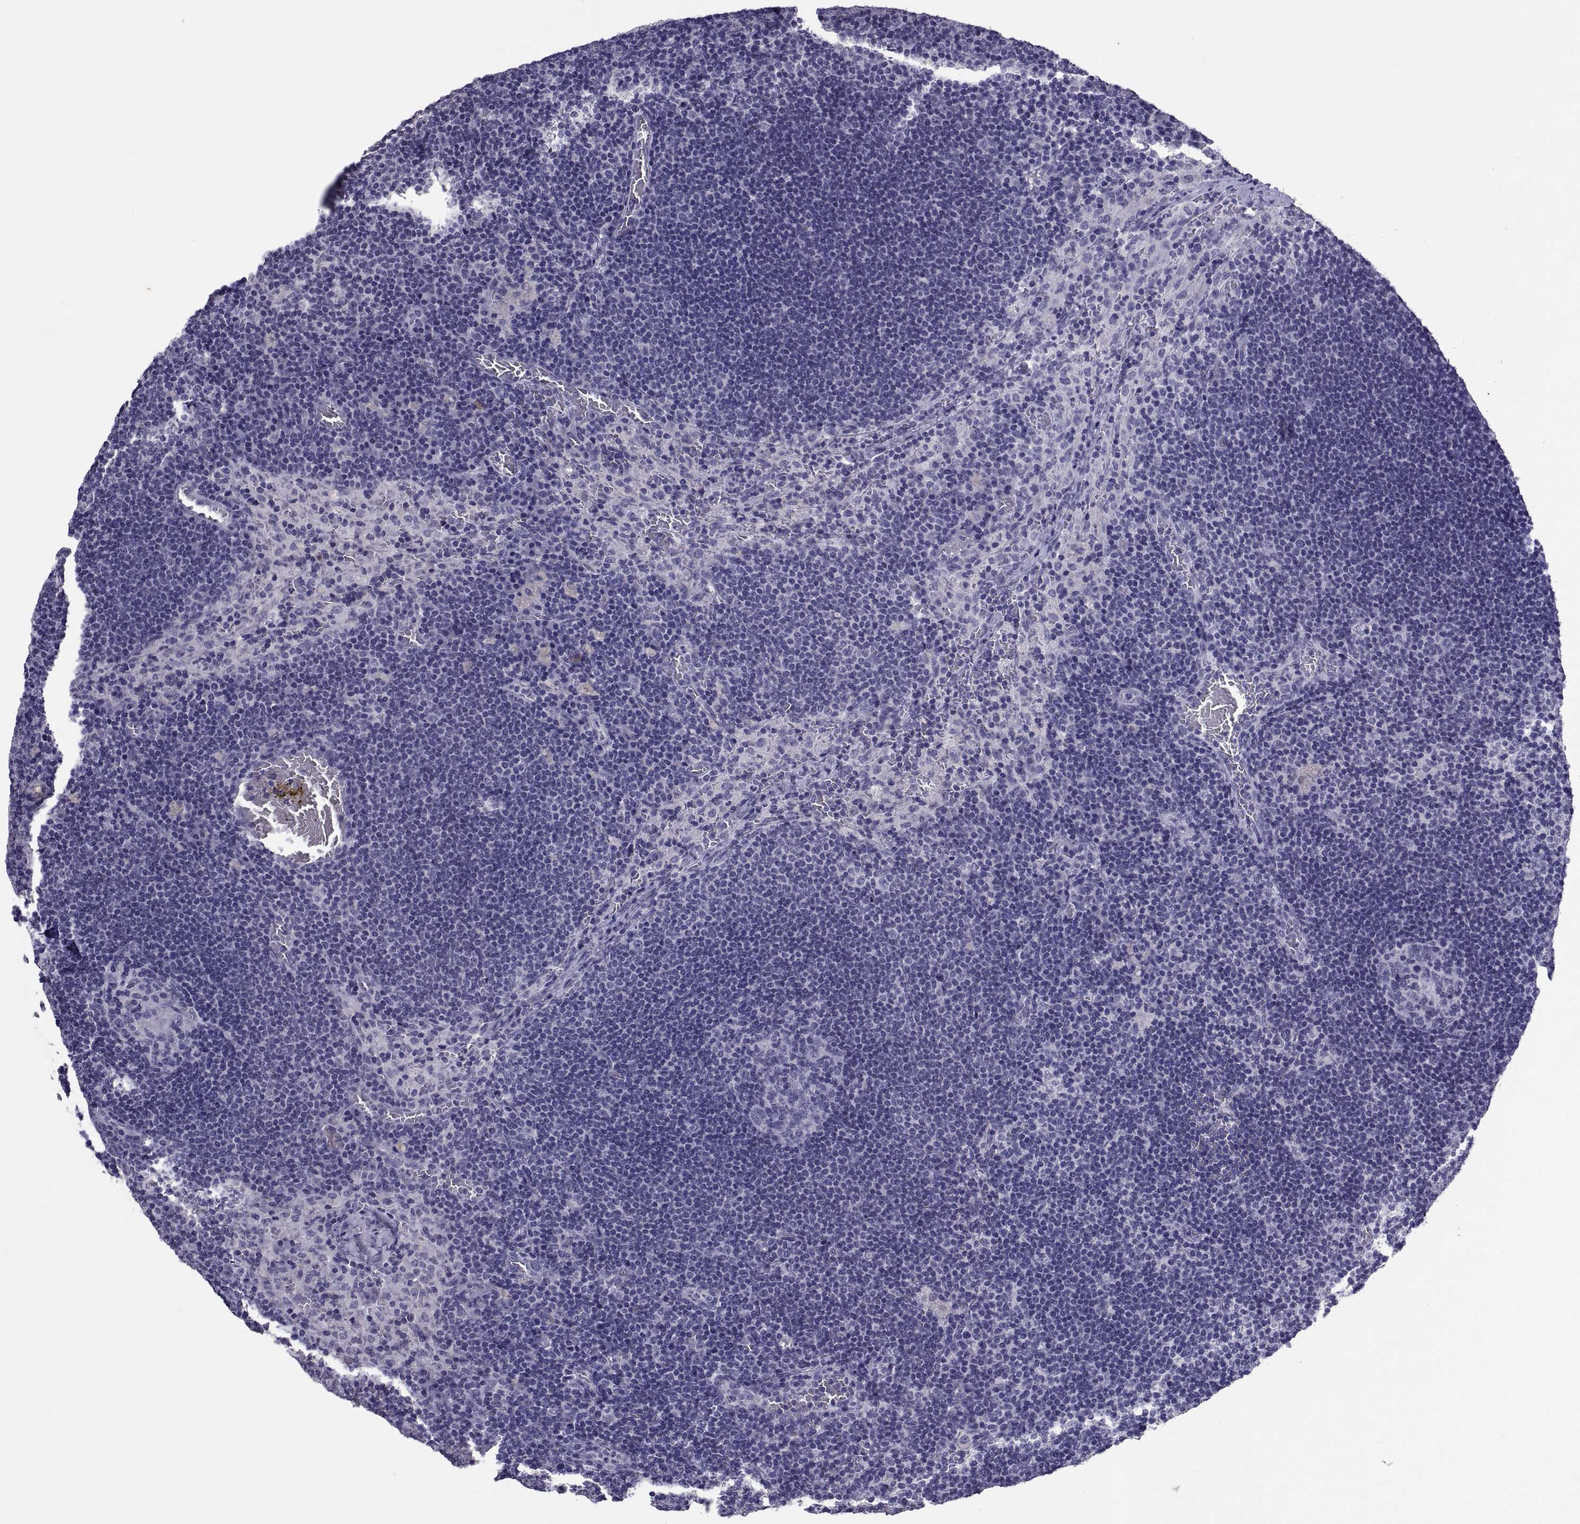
{"staining": {"intensity": "negative", "quantity": "none", "location": "none"}, "tissue": "lymph node", "cell_type": "Germinal center cells", "image_type": "normal", "snomed": [{"axis": "morphology", "description": "Normal tissue, NOS"}, {"axis": "topography", "description": "Lymph node"}], "caption": "IHC histopathology image of unremarkable lymph node: human lymph node stained with DAB exhibits no significant protein expression in germinal center cells.", "gene": "TGFBR3L", "patient": {"sex": "male", "age": 63}}